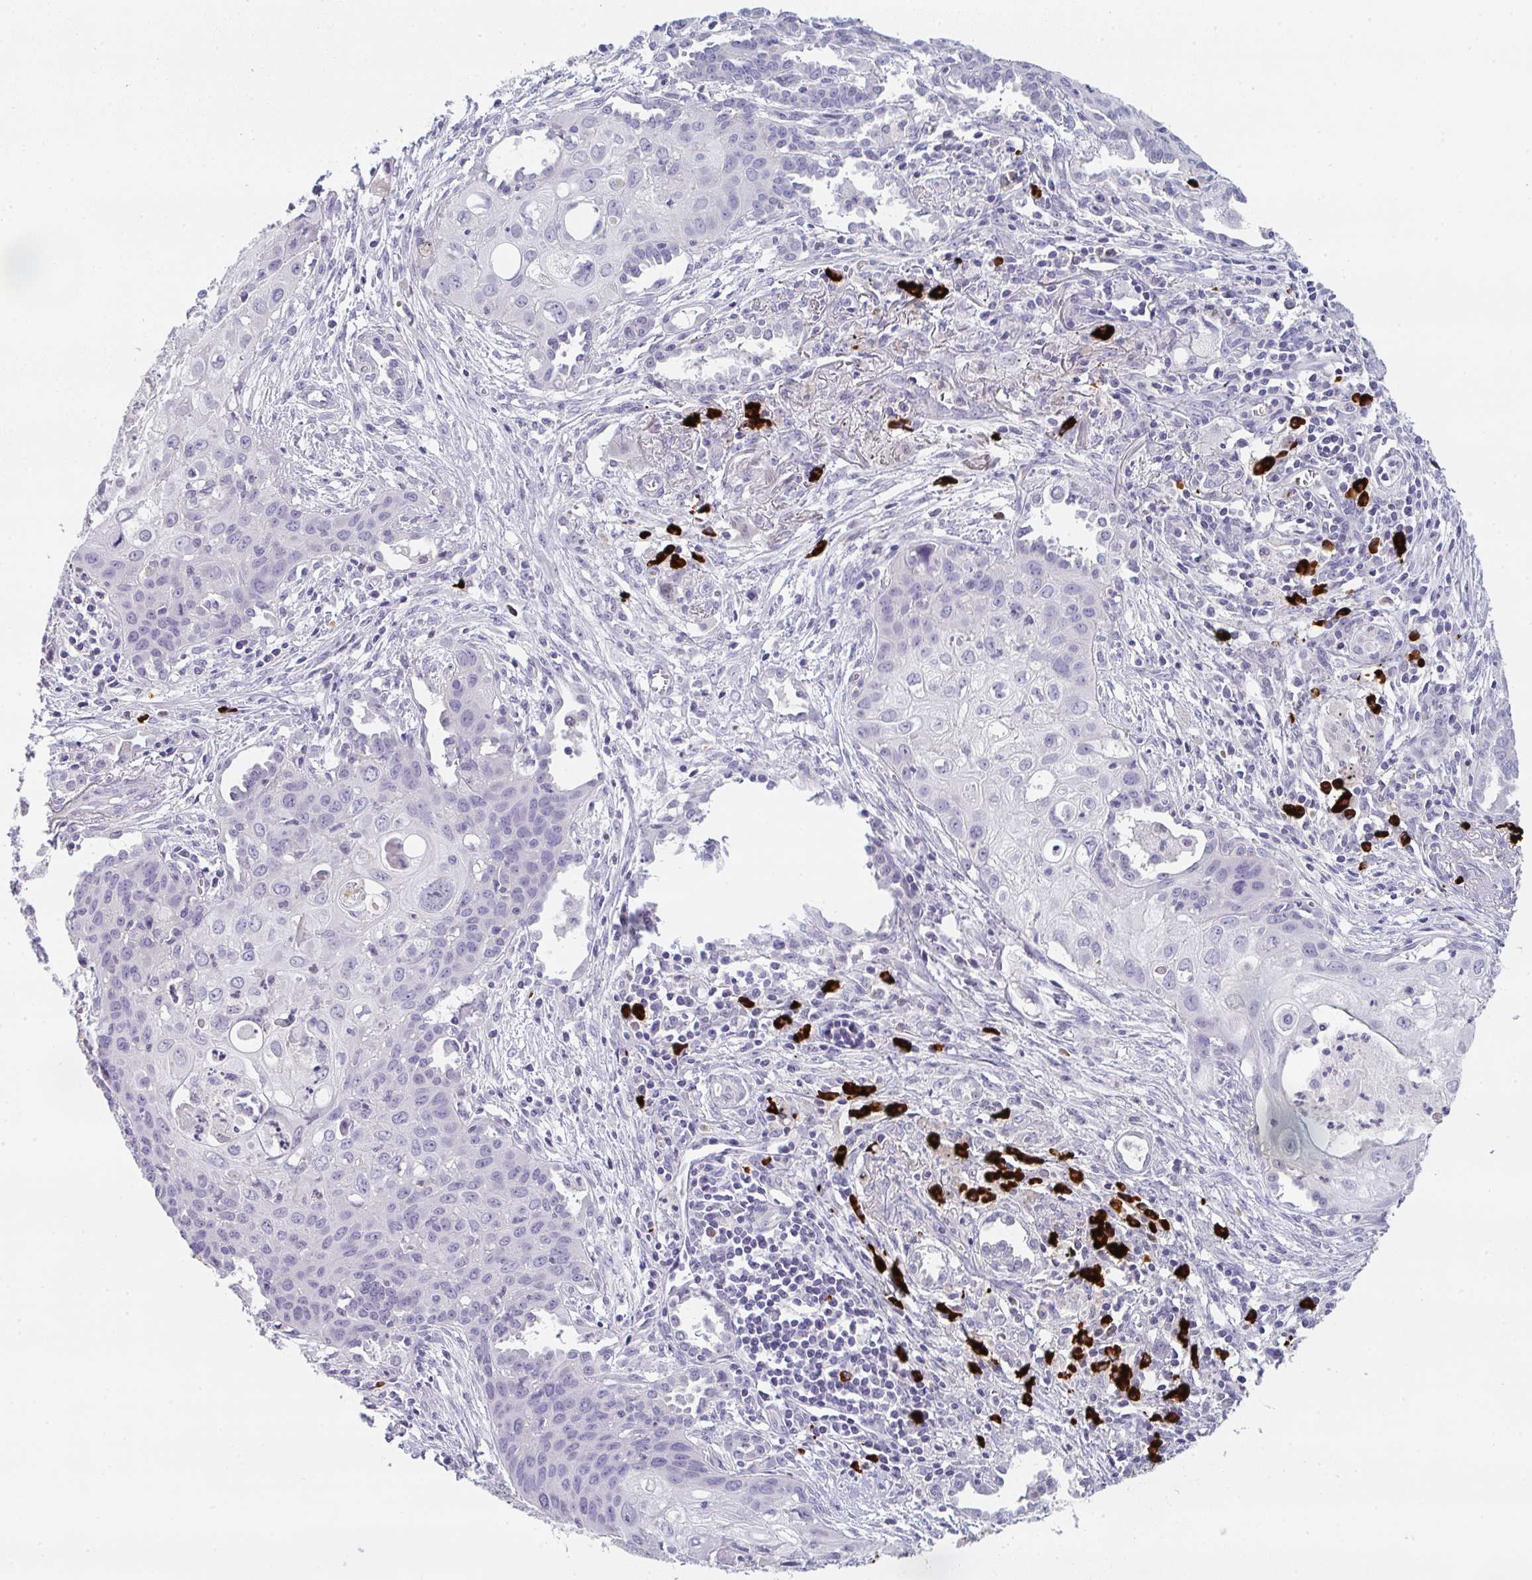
{"staining": {"intensity": "negative", "quantity": "none", "location": "none"}, "tissue": "lung cancer", "cell_type": "Tumor cells", "image_type": "cancer", "snomed": [{"axis": "morphology", "description": "Squamous cell carcinoma, NOS"}, {"axis": "topography", "description": "Lung"}], "caption": "Immunohistochemistry of human lung squamous cell carcinoma exhibits no expression in tumor cells.", "gene": "CACNA1S", "patient": {"sex": "male", "age": 71}}